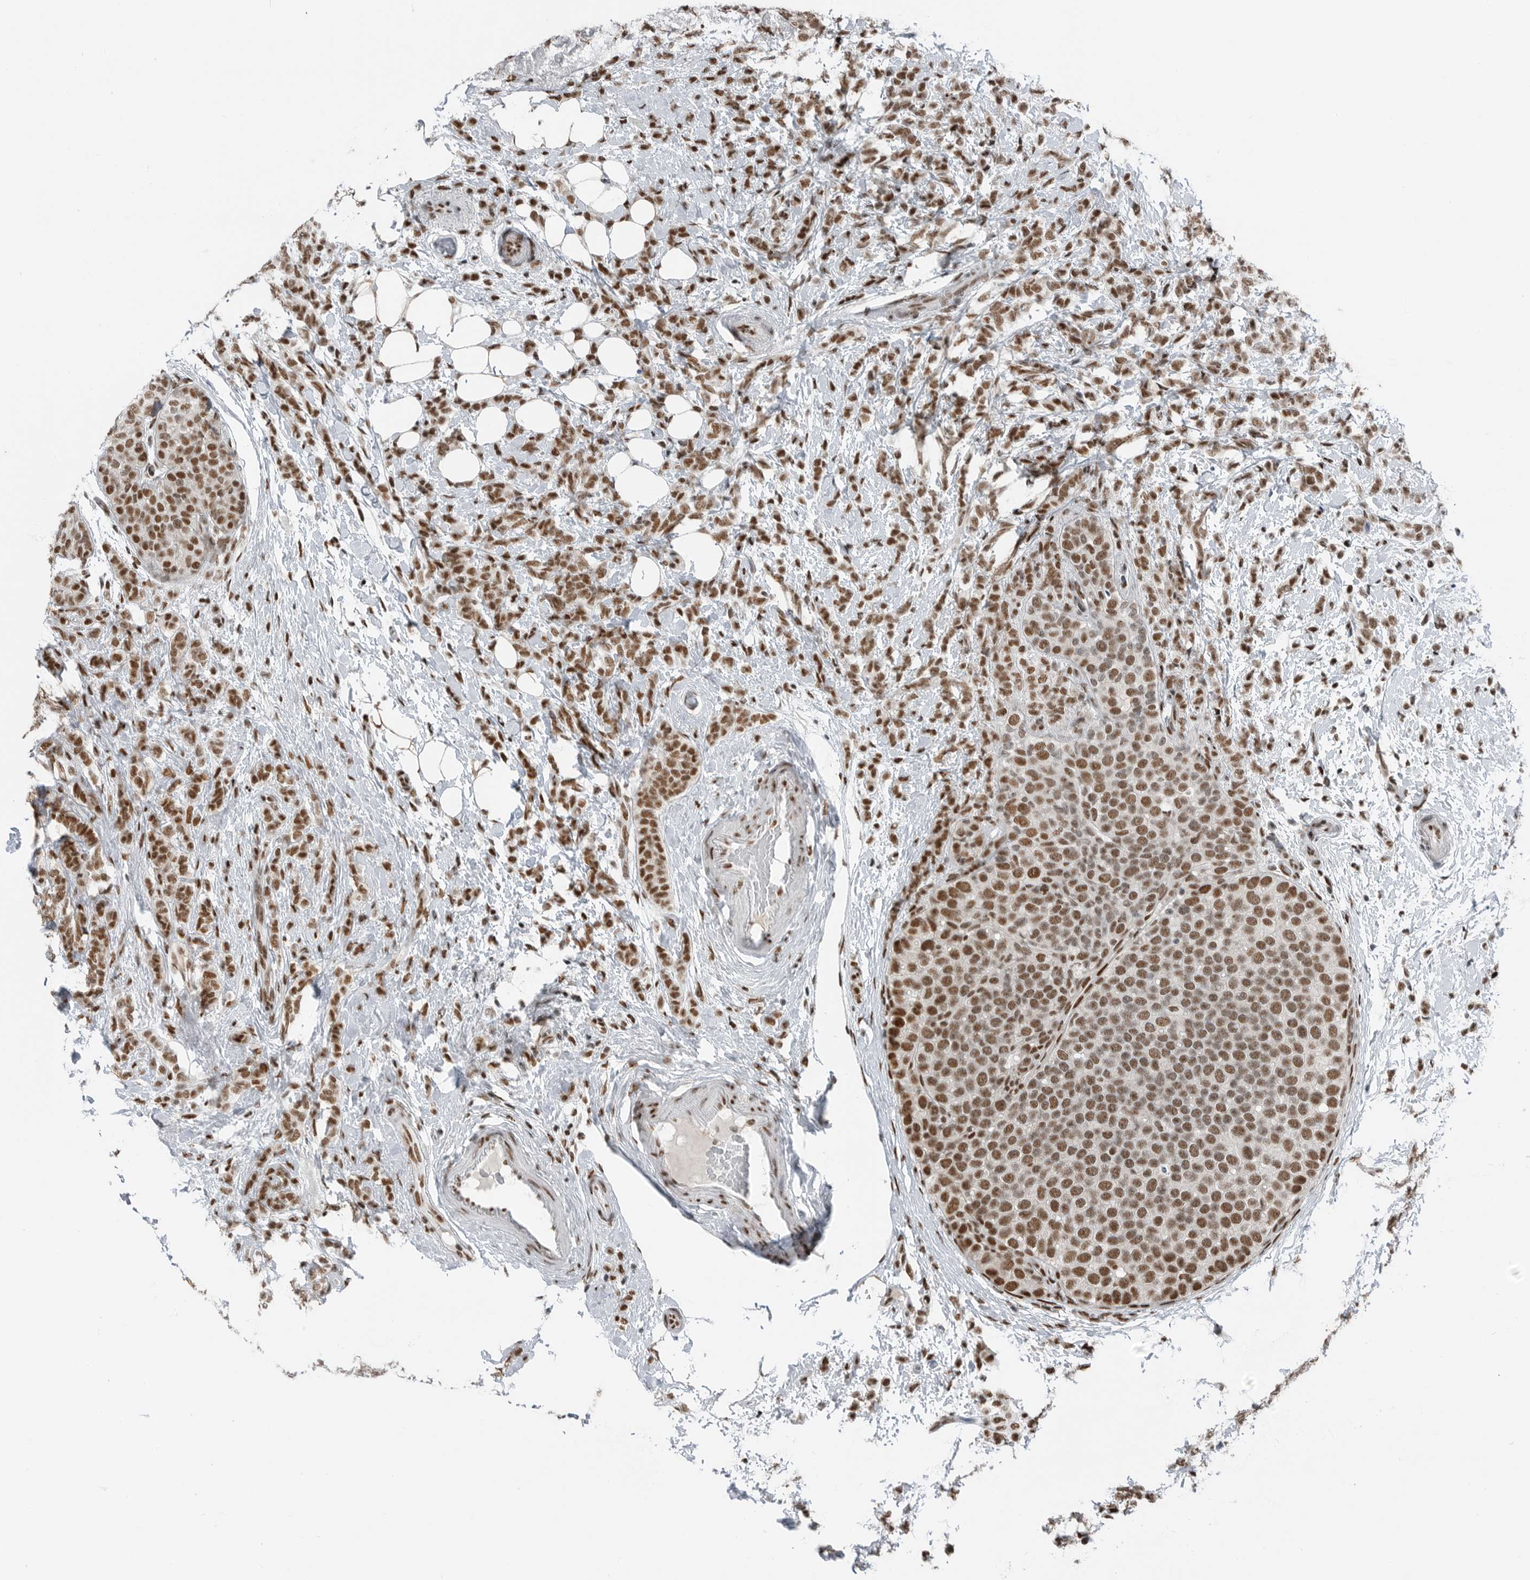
{"staining": {"intensity": "moderate", "quantity": ">75%", "location": "nuclear"}, "tissue": "breast cancer", "cell_type": "Tumor cells", "image_type": "cancer", "snomed": [{"axis": "morphology", "description": "Lobular carcinoma"}, {"axis": "topography", "description": "Breast"}], "caption": "Protein expression analysis of human lobular carcinoma (breast) reveals moderate nuclear expression in approximately >75% of tumor cells. (DAB (3,3'-diaminobenzidine) IHC, brown staining for protein, blue staining for nuclei).", "gene": "BLZF1", "patient": {"sex": "female", "age": 50}}